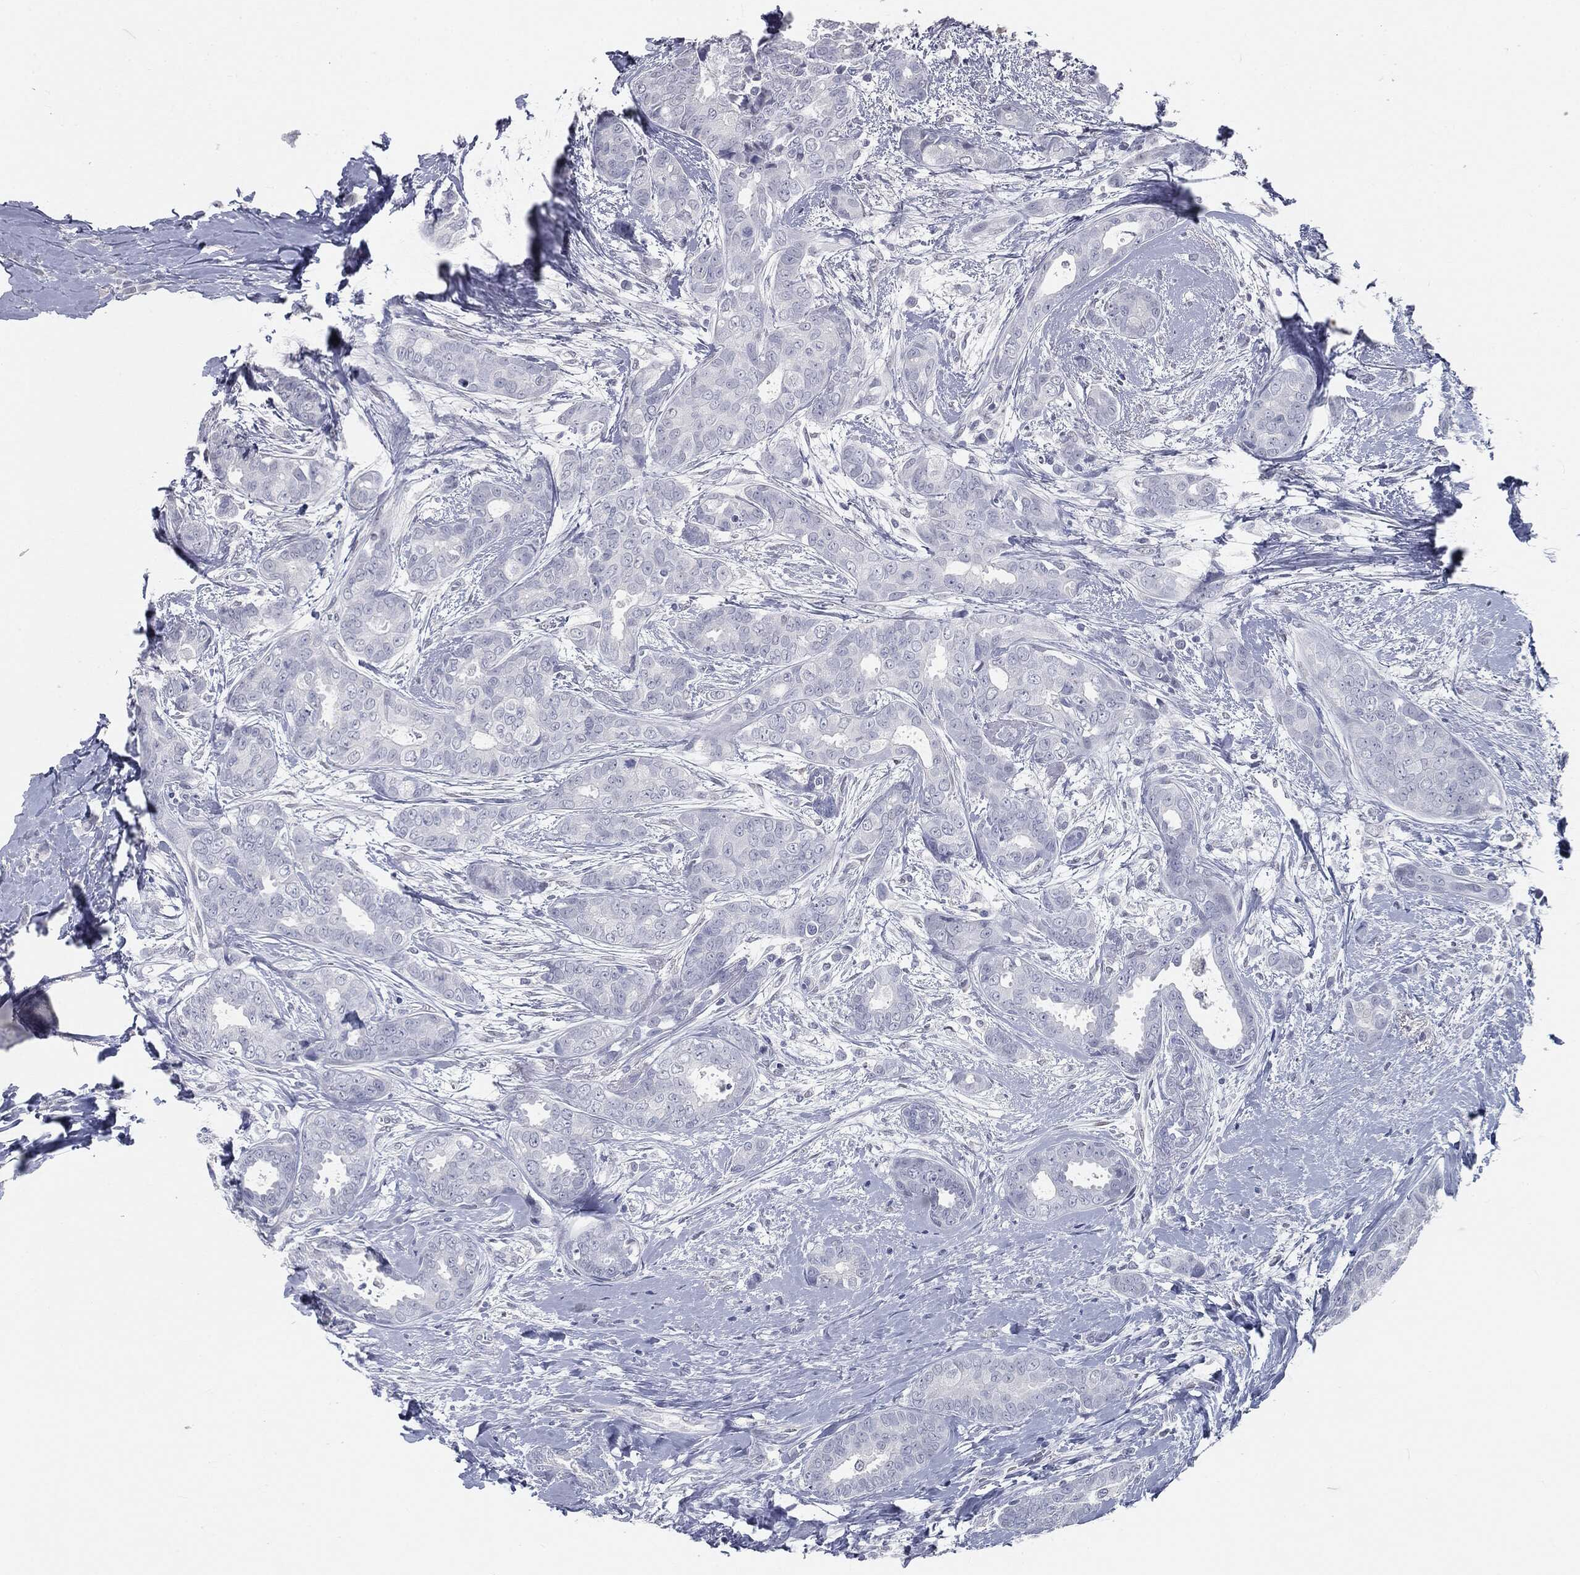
{"staining": {"intensity": "negative", "quantity": "none", "location": "none"}, "tissue": "breast cancer", "cell_type": "Tumor cells", "image_type": "cancer", "snomed": [{"axis": "morphology", "description": "Duct carcinoma"}, {"axis": "topography", "description": "Breast"}], "caption": "Immunohistochemistry photomicrograph of neoplastic tissue: infiltrating ductal carcinoma (breast) stained with DAB displays no significant protein expression in tumor cells.", "gene": "PRAME", "patient": {"sex": "female", "age": 45}}